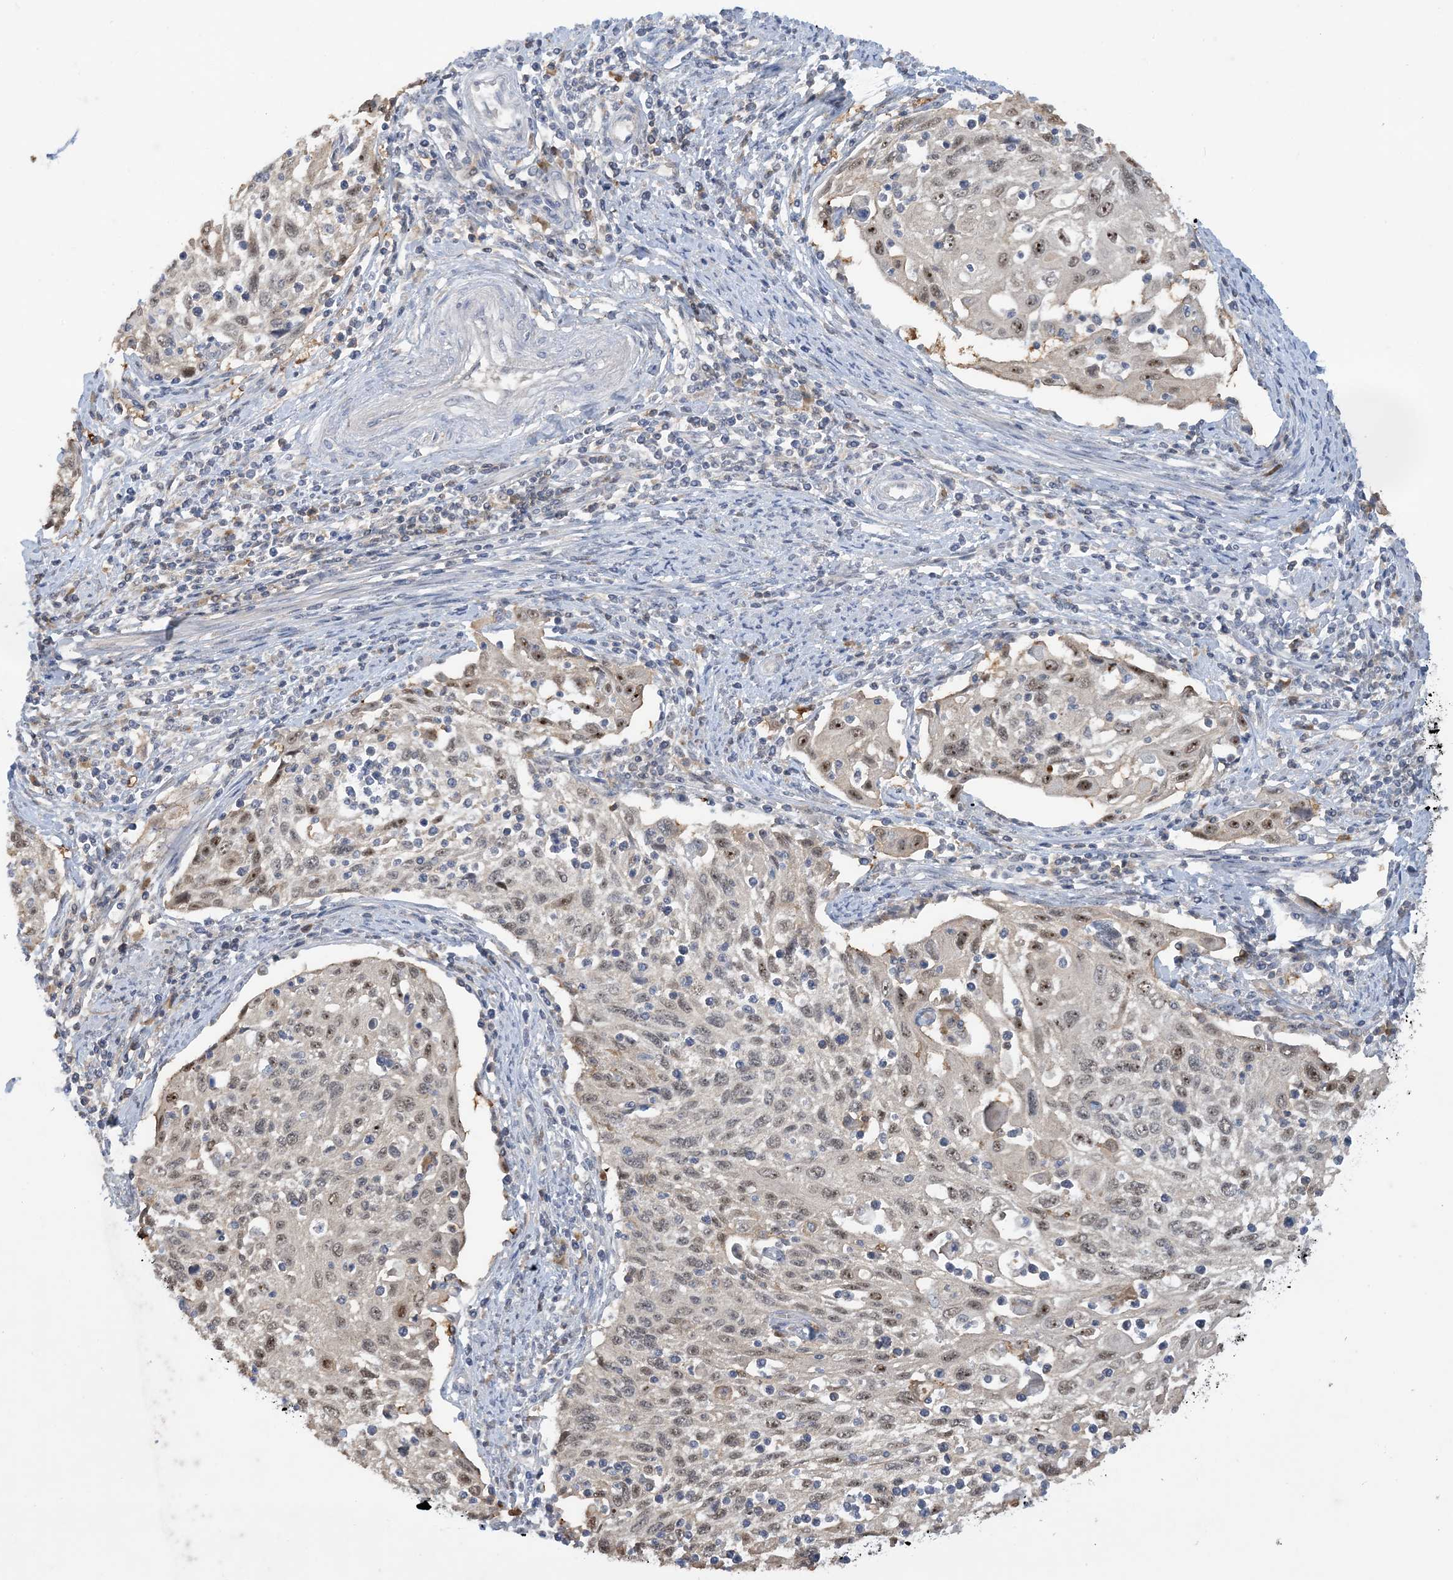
{"staining": {"intensity": "weak", "quantity": ">75%", "location": "nuclear"}, "tissue": "cervical cancer", "cell_type": "Tumor cells", "image_type": "cancer", "snomed": [{"axis": "morphology", "description": "Squamous cell carcinoma, NOS"}, {"axis": "topography", "description": "Cervix"}], "caption": "This is an image of immunohistochemistry (IHC) staining of squamous cell carcinoma (cervical), which shows weak staining in the nuclear of tumor cells.", "gene": "UBE2E1", "patient": {"sex": "female", "age": 70}}